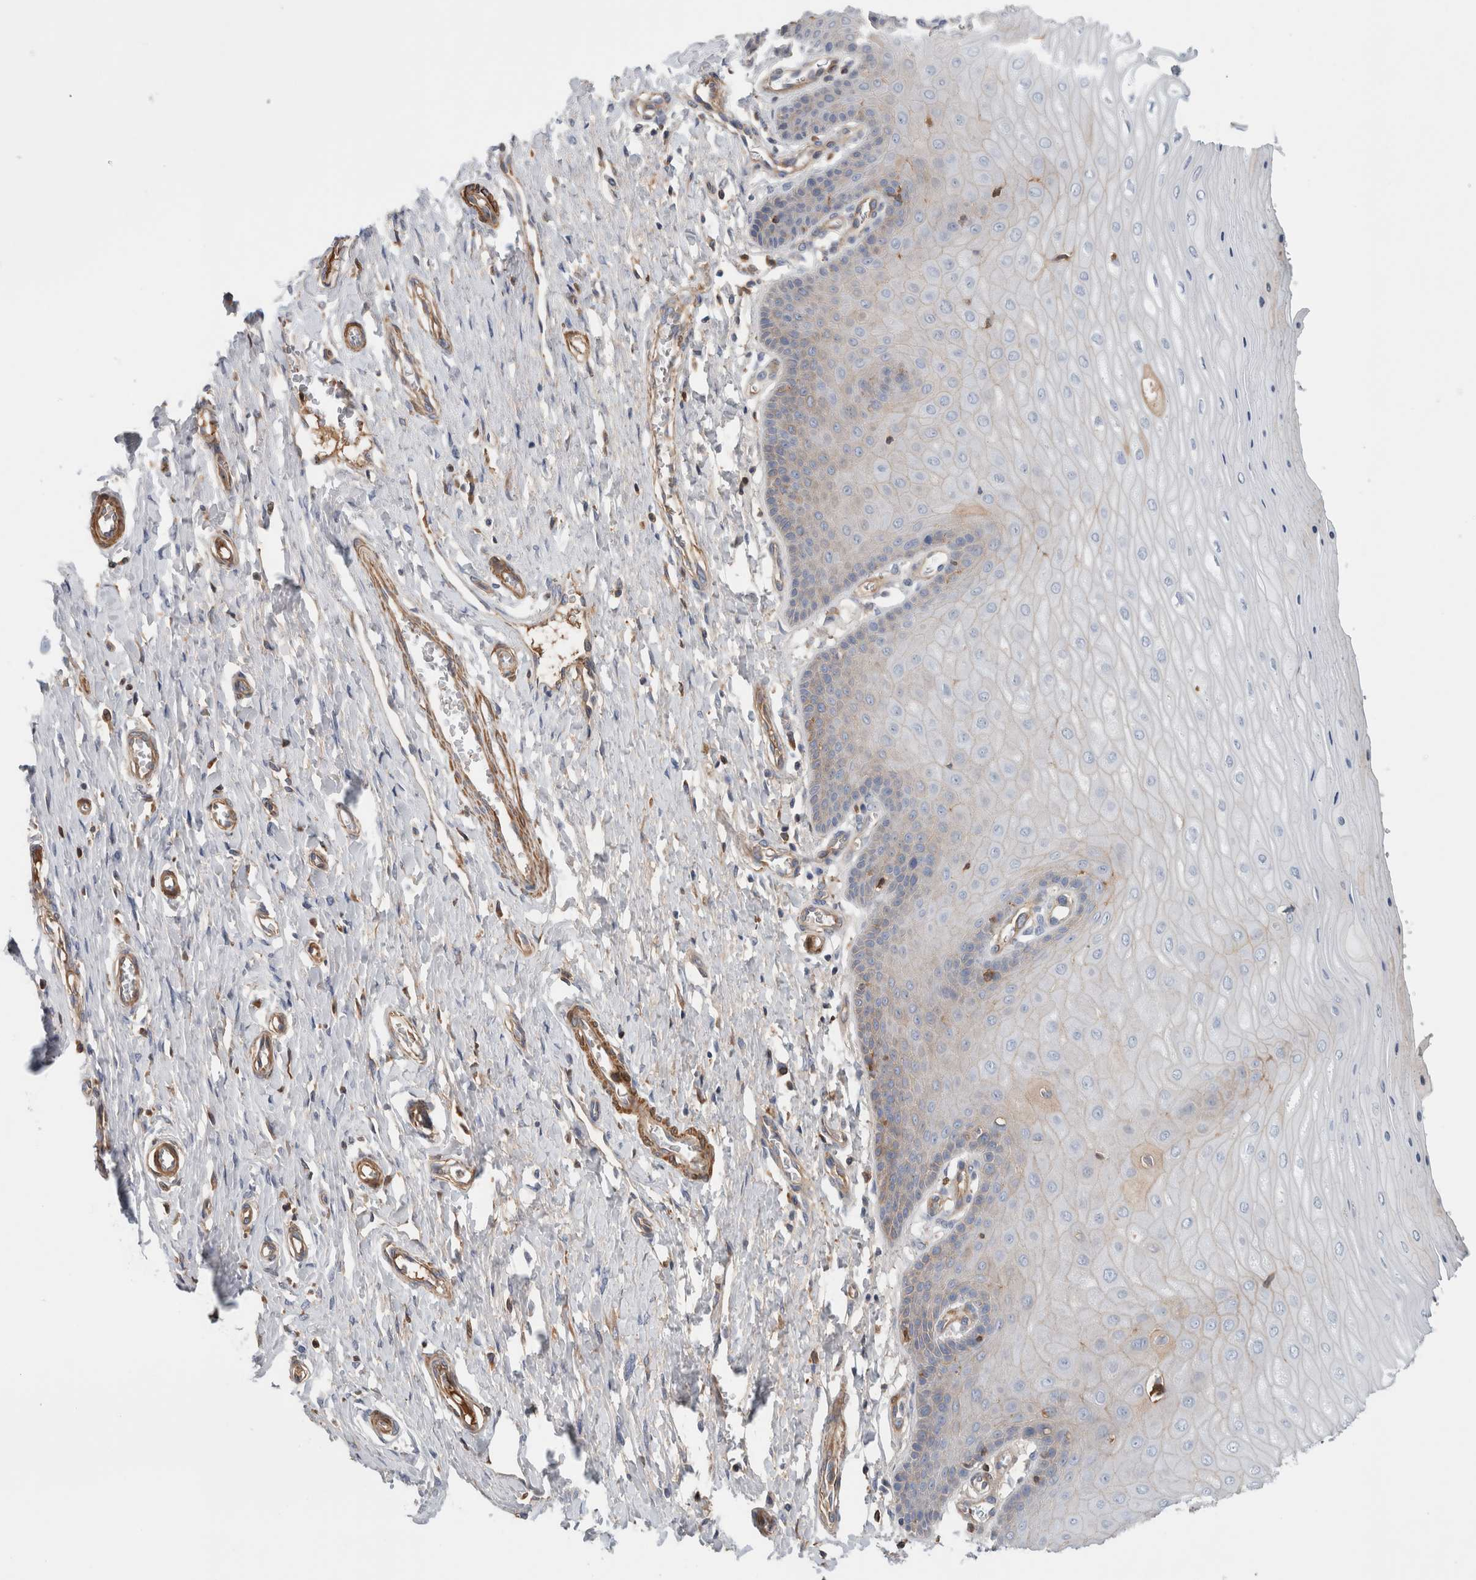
{"staining": {"intensity": "moderate", "quantity": ">75%", "location": "cytoplasmic/membranous"}, "tissue": "cervix", "cell_type": "Glandular cells", "image_type": "normal", "snomed": [{"axis": "morphology", "description": "Normal tissue, NOS"}, {"axis": "topography", "description": "Cervix"}], "caption": "Glandular cells show medium levels of moderate cytoplasmic/membranous positivity in approximately >75% of cells in benign cervix.", "gene": "CFI", "patient": {"sex": "female", "age": 55}}